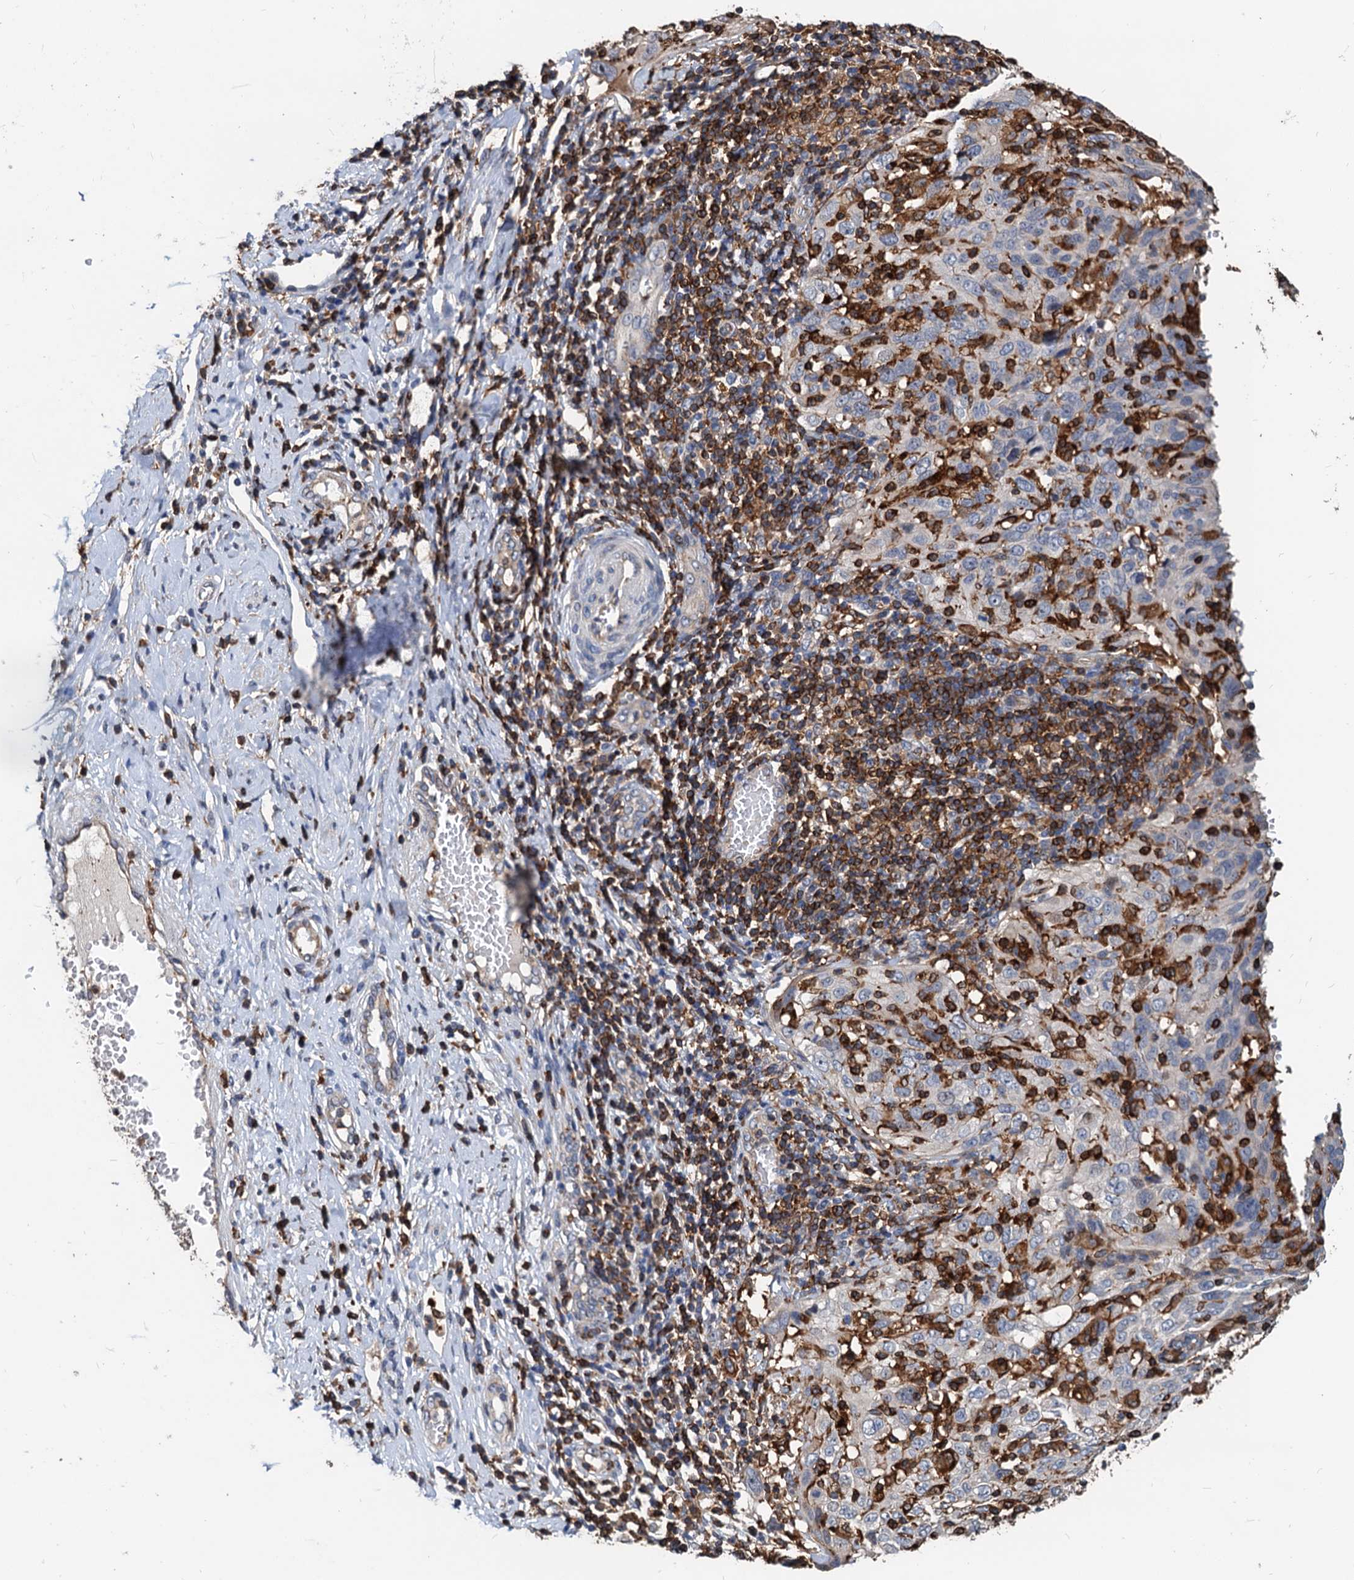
{"staining": {"intensity": "negative", "quantity": "none", "location": "none"}, "tissue": "cervical cancer", "cell_type": "Tumor cells", "image_type": "cancer", "snomed": [{"axis": "morphology", "description": "Squamous cell carcinoma, NOS"}, {"axis": "topography", "description": "Cervix"}], "caption": "A photomicrograph of cervical cancer (squamous cell carcinoma) stained for a protein shows no brown staining in tumor cells.", "gene": "LCP2", "patient": {"sex": "female", "age": 31}}